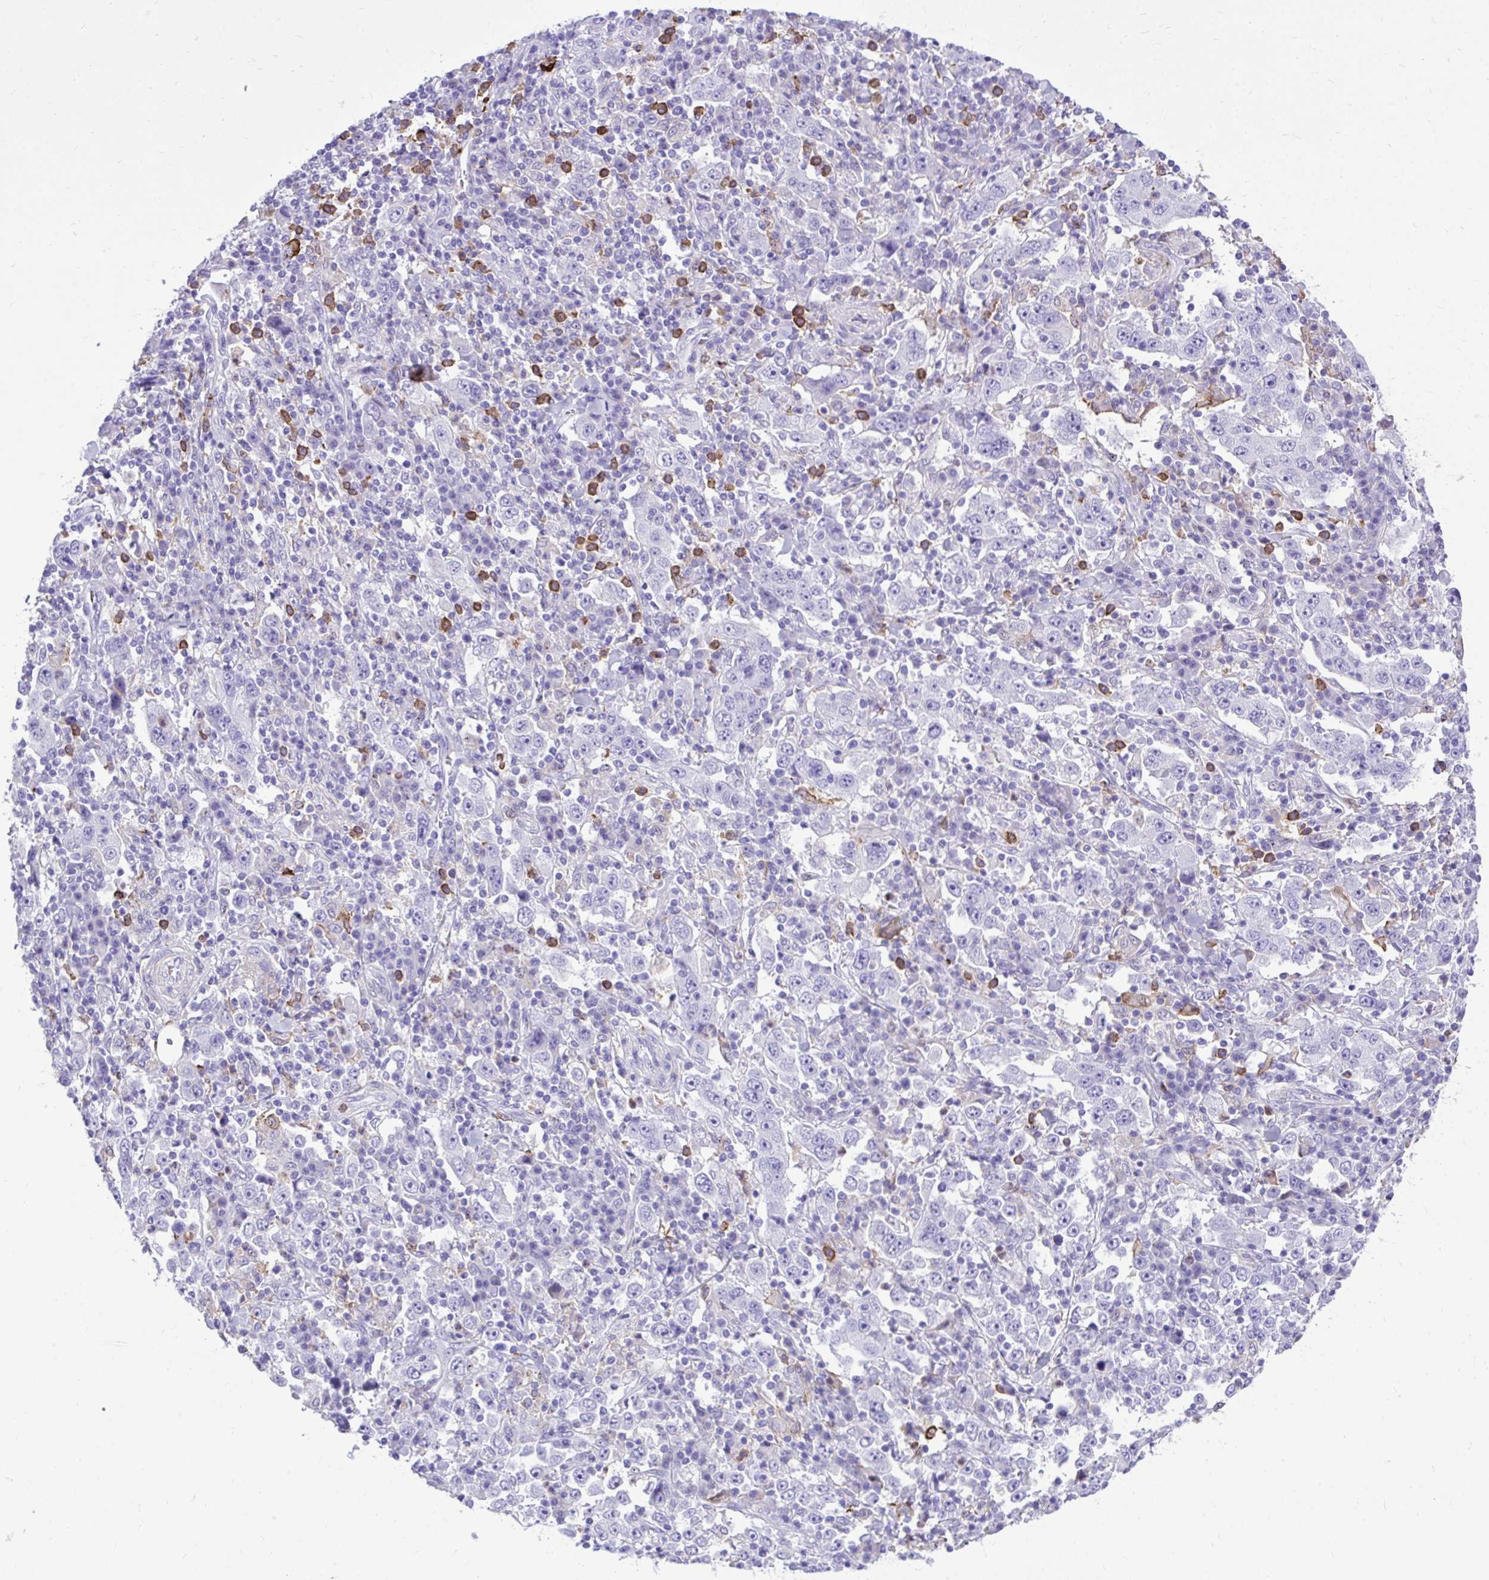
{"staining": {"intensity": "negative", "quantity": "none", "location": "none"}, "tissue": "stomach cancer", "cell_type": "Tumor cells", "image_type": "cancer", "snomed": [{"axis": "morphology", "description": "Normal tissue, NOS"}, {"axis": "morphology", "description": "Adenocarcinoma, NOS"}, {"axis": "topography", "description": "Stomach, upper"}, {"axis": "topography", "description": "Stomach"}], "caption": "The histopathology image demonstrates no staining of tumor cells in stomach cancer. (DAB (3,3'-diaminobenzidine) immunohistochemistry visualized using brightfield microscopy, high magnification).", "gene": "TLR7", "patient": {"sex": "male", "age": 59}}